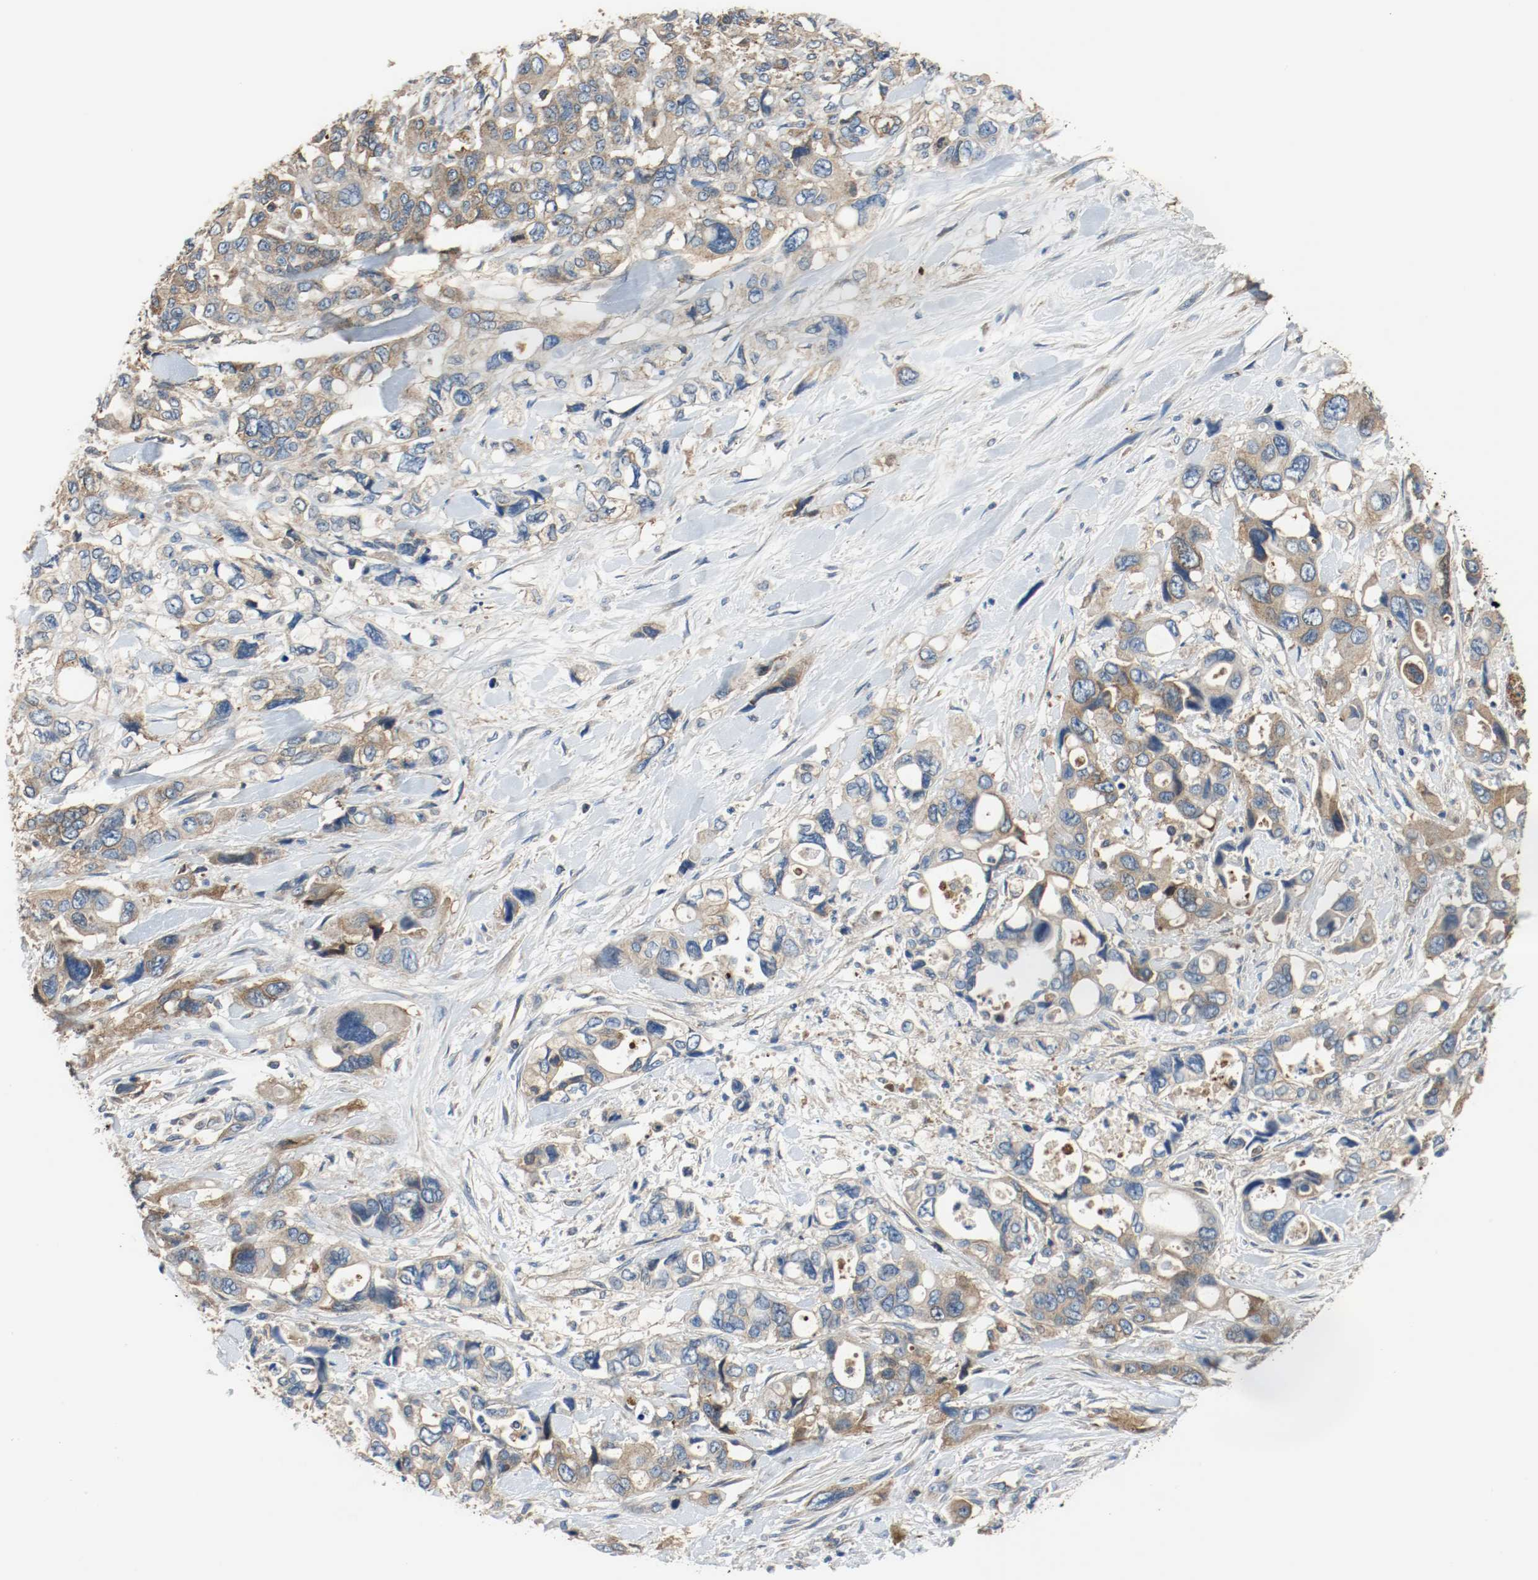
{"staining": {"intensity": "weak", "quantity": ">75%", "location": "cytoplasmic/membranous"}, "tissue": "pancreatic cancer", "cell_type": "Tumor cells", "image_type": "cancer", "snomed": [{"axis": "morphology", "description": "Adenocarcinoma, NOS"}, {"axis": "topography", "description": "Pancreas"}], "caption": "Immunohistochemical staining of pancreatic cancer (adenocarcinoma) shows weak cytoplasmic/membranous protein expression in approximately >75% of tumor cells.", "gene": "TUBA3D", "patient": {"sex": "male", "age": 46}}